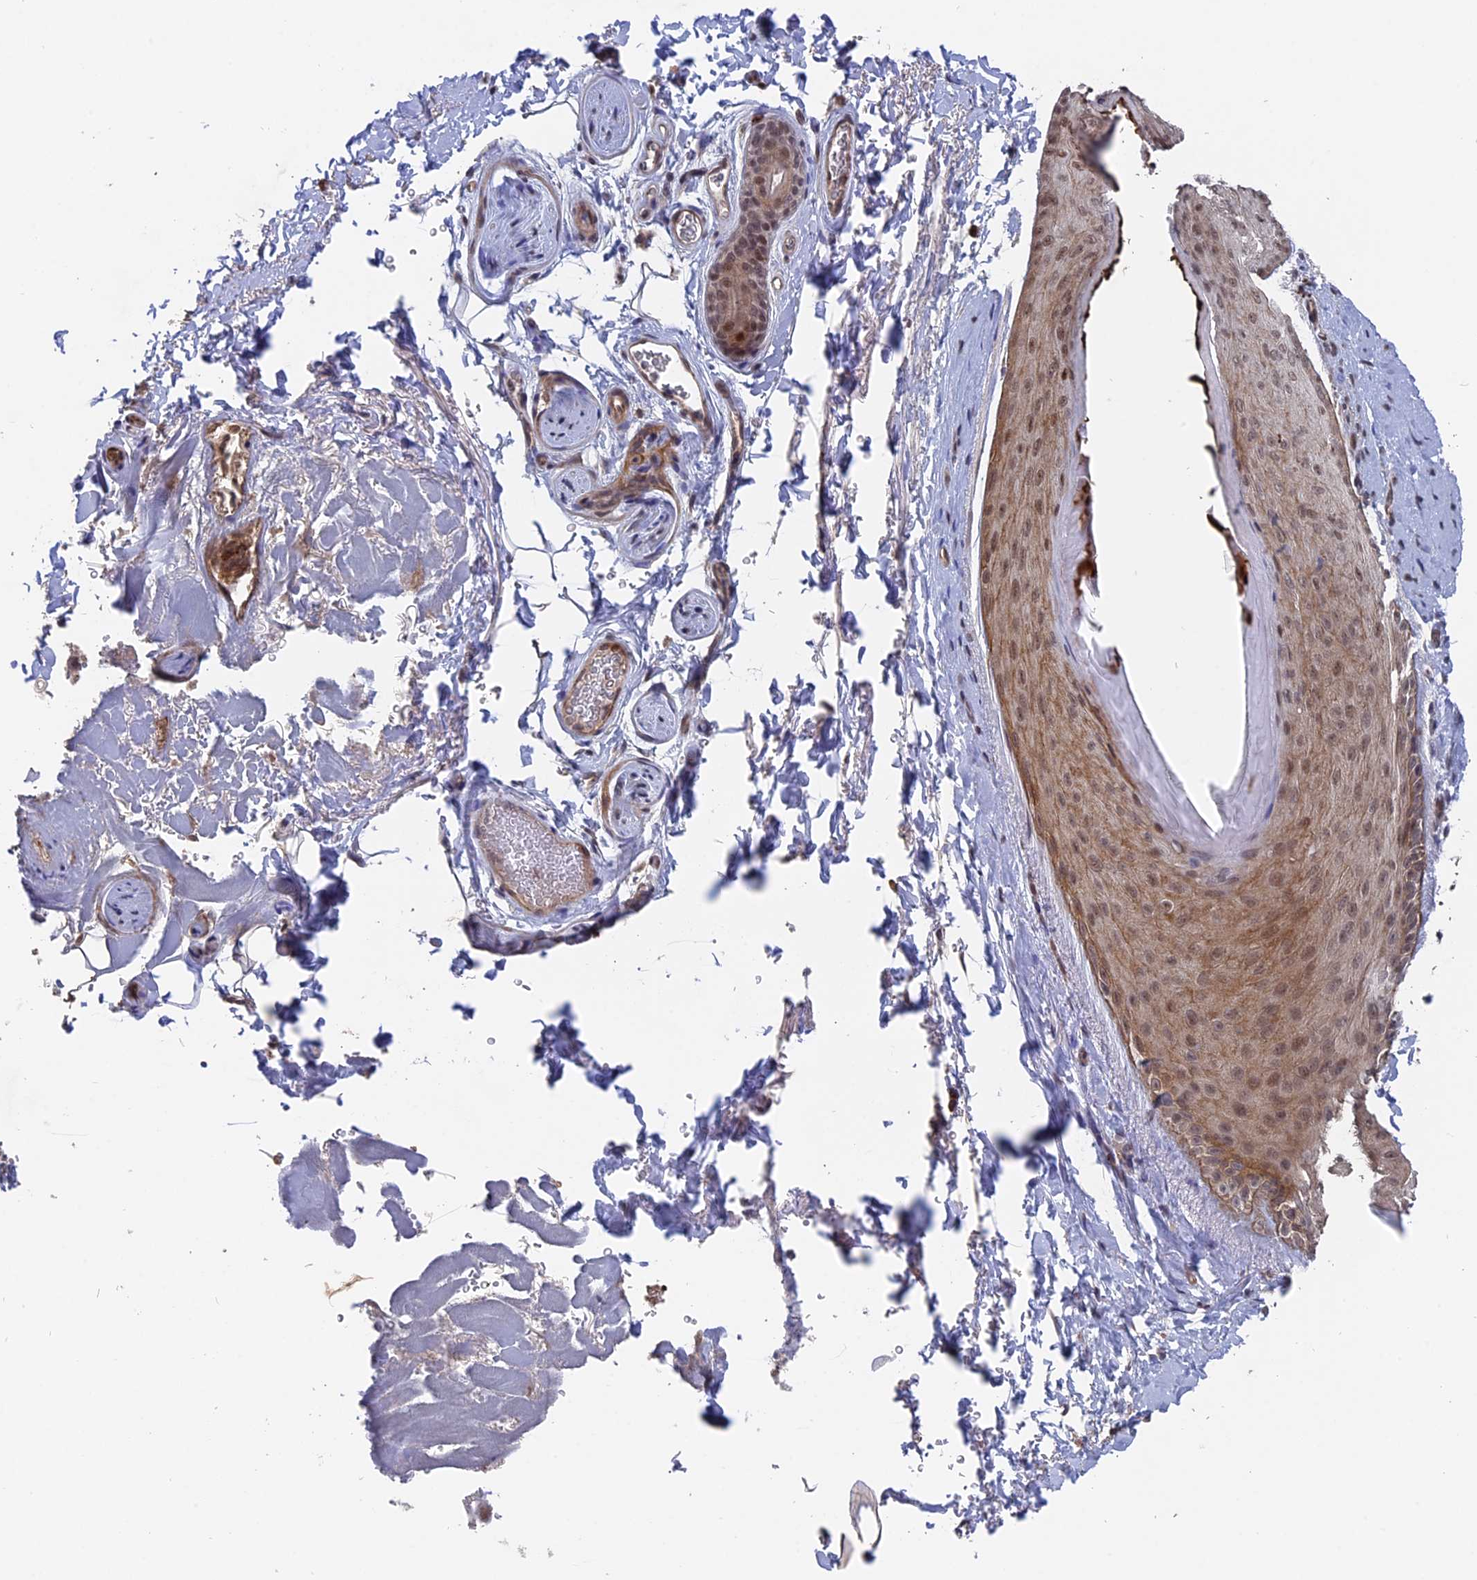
{"staining": {"intensity": "moderate", "quantity": "25%-75%", "location": "cytoplasmic/membranous,nuclear"}, "tissue": "skin", "cell_type": "Epidermal cells", "image_type": "normal", "snomed": [{"axis": "morphology", "description": "Normal tissue, NOS"}, {"axis": "topography", "description": "Anal"}], "caption": "Immunohistochemistry (IHC) (DAB (3,3'-diaminobenzidine)) staining of unremarkable human skin shows moderate cytoplasmic/membranous,nuclear protein expression in about 25%-75% of epidermal cells.", "gene": "NOSIP", "patient": {"sex": "male", "age": 44}}